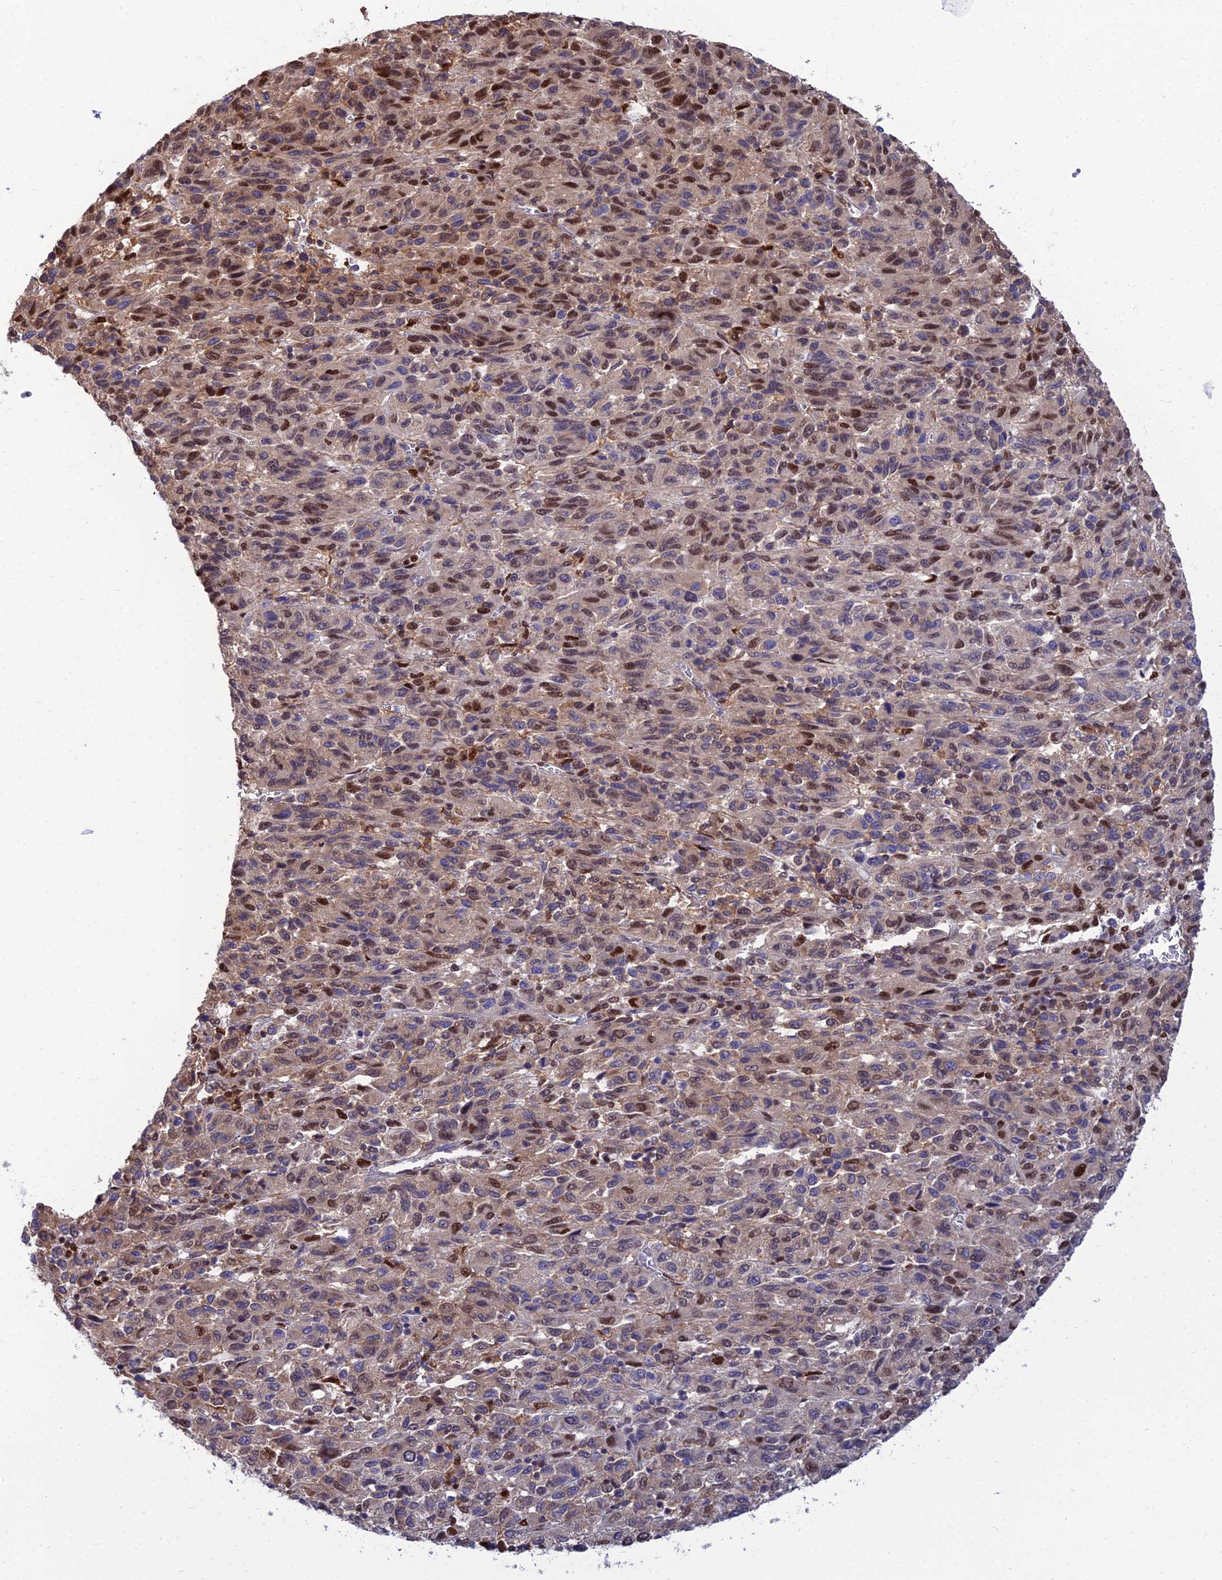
{"staining": {"intensity": "strong", "quantity": "25%-75%", "location": "nuclear"}, "tissue": "melanoma", "cell_type": "Tumor cells", "image_type": "cancer", "snomed": [{"axis": "morphology", "description": "Malignant melanoma, Metastatic site"}, {"axis": "topography", "description": "Lung"}], "caption": "Melanoma stained with a protein marker reveals strong staining in tumor cells.", "gene": "DNPEP", "patient": {"sex": "male", "age": 64}}